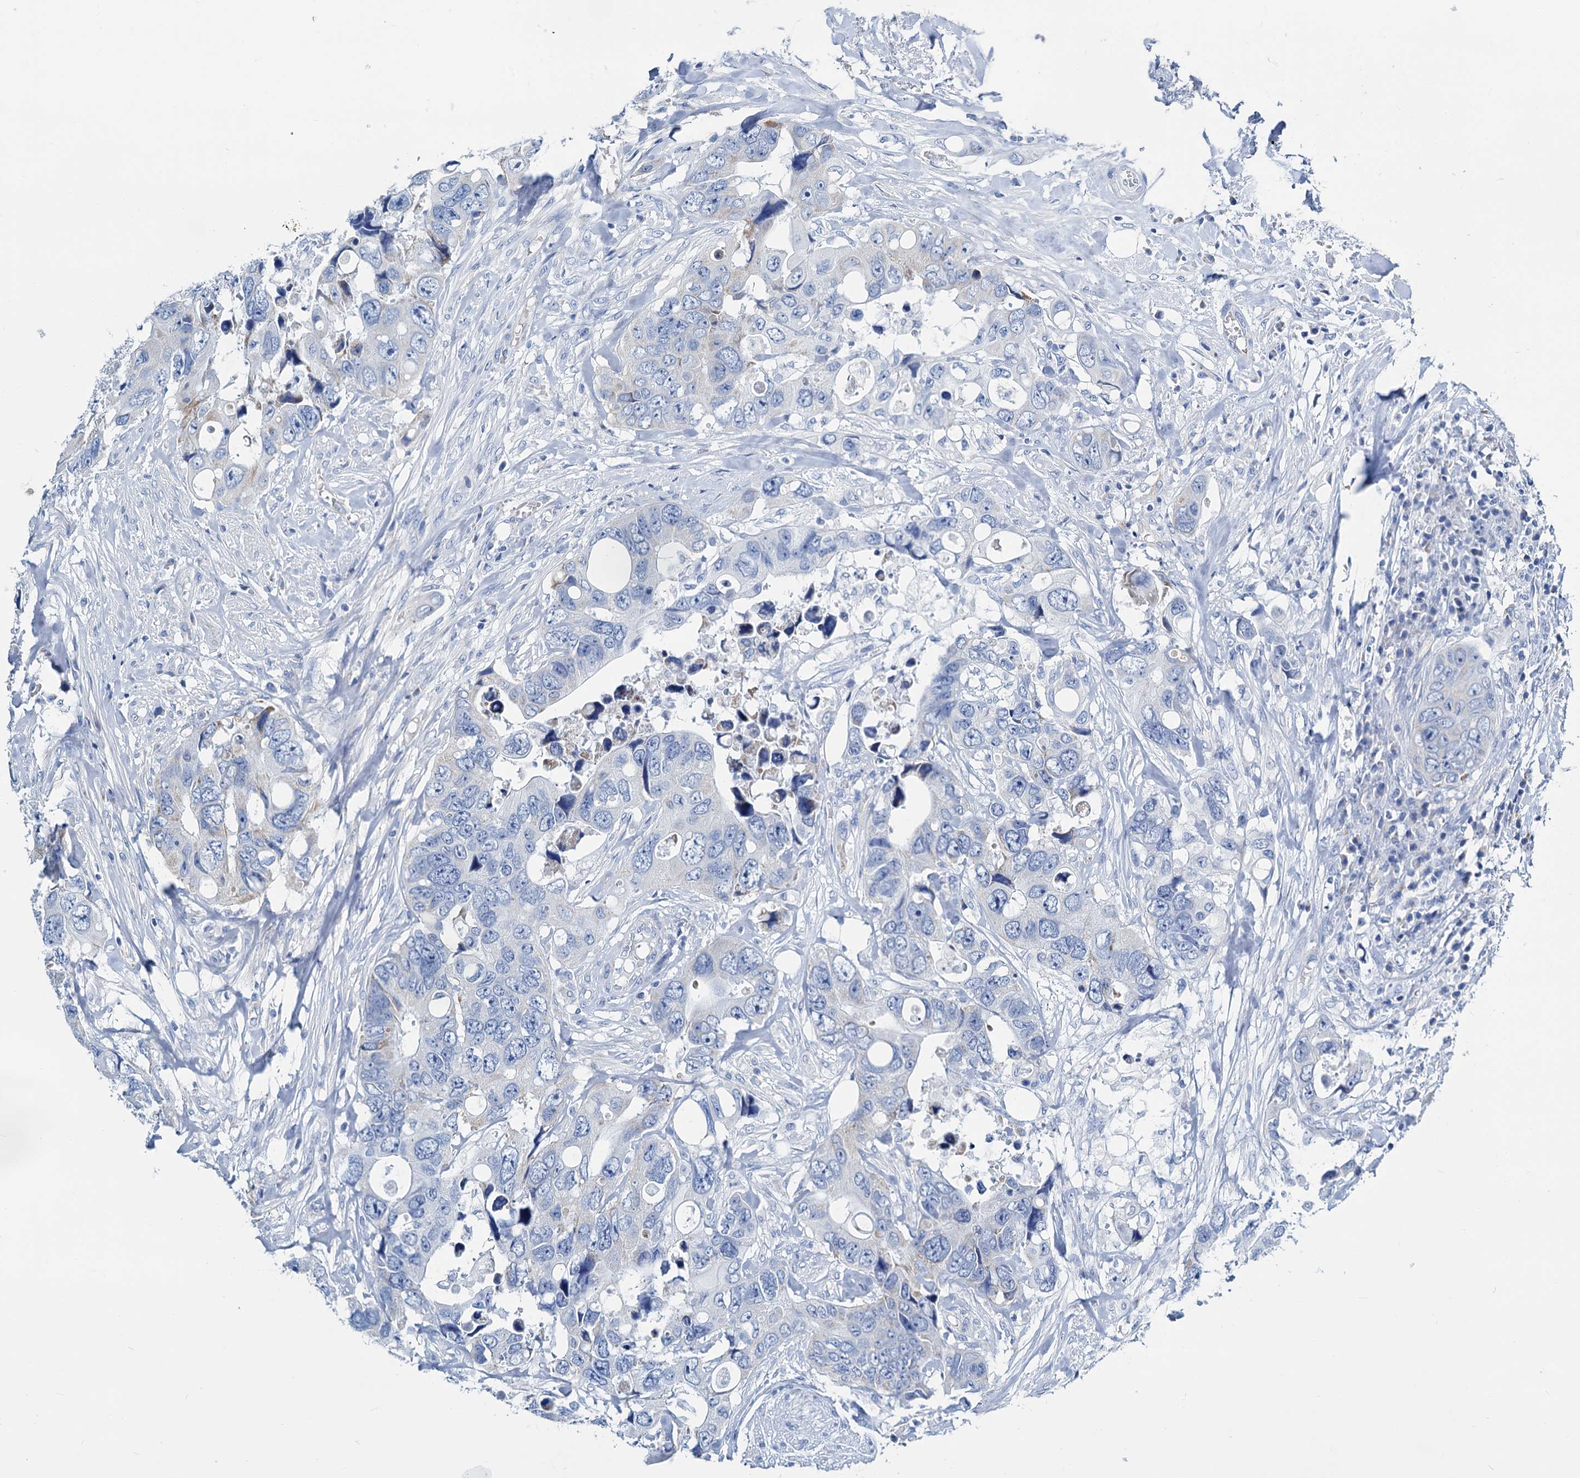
{"staining": {"intensity": "negative", "quantity": "none", "location": "none"}, "tissue": "colorectal cancer", "cell_type": "Tumor cells", "image_type": "cancer", "snomed": [{"axis": "morphology", "description": "Adenocarcinoma, NOS"}, {"axis": "topography", "description": "Rectum"}], "caption": "Immunohistochemical staining of adenocarcinoma (colorectal) exhibits no significant expression in tumor cells. (DAB (3,3'-diaminobenzidine) immunohistochemistry (IHC) visualized using brightfield microscopy, high magnification).", "gene": "SLC1A3", "patient": {"sex": "male", "age": 57}}